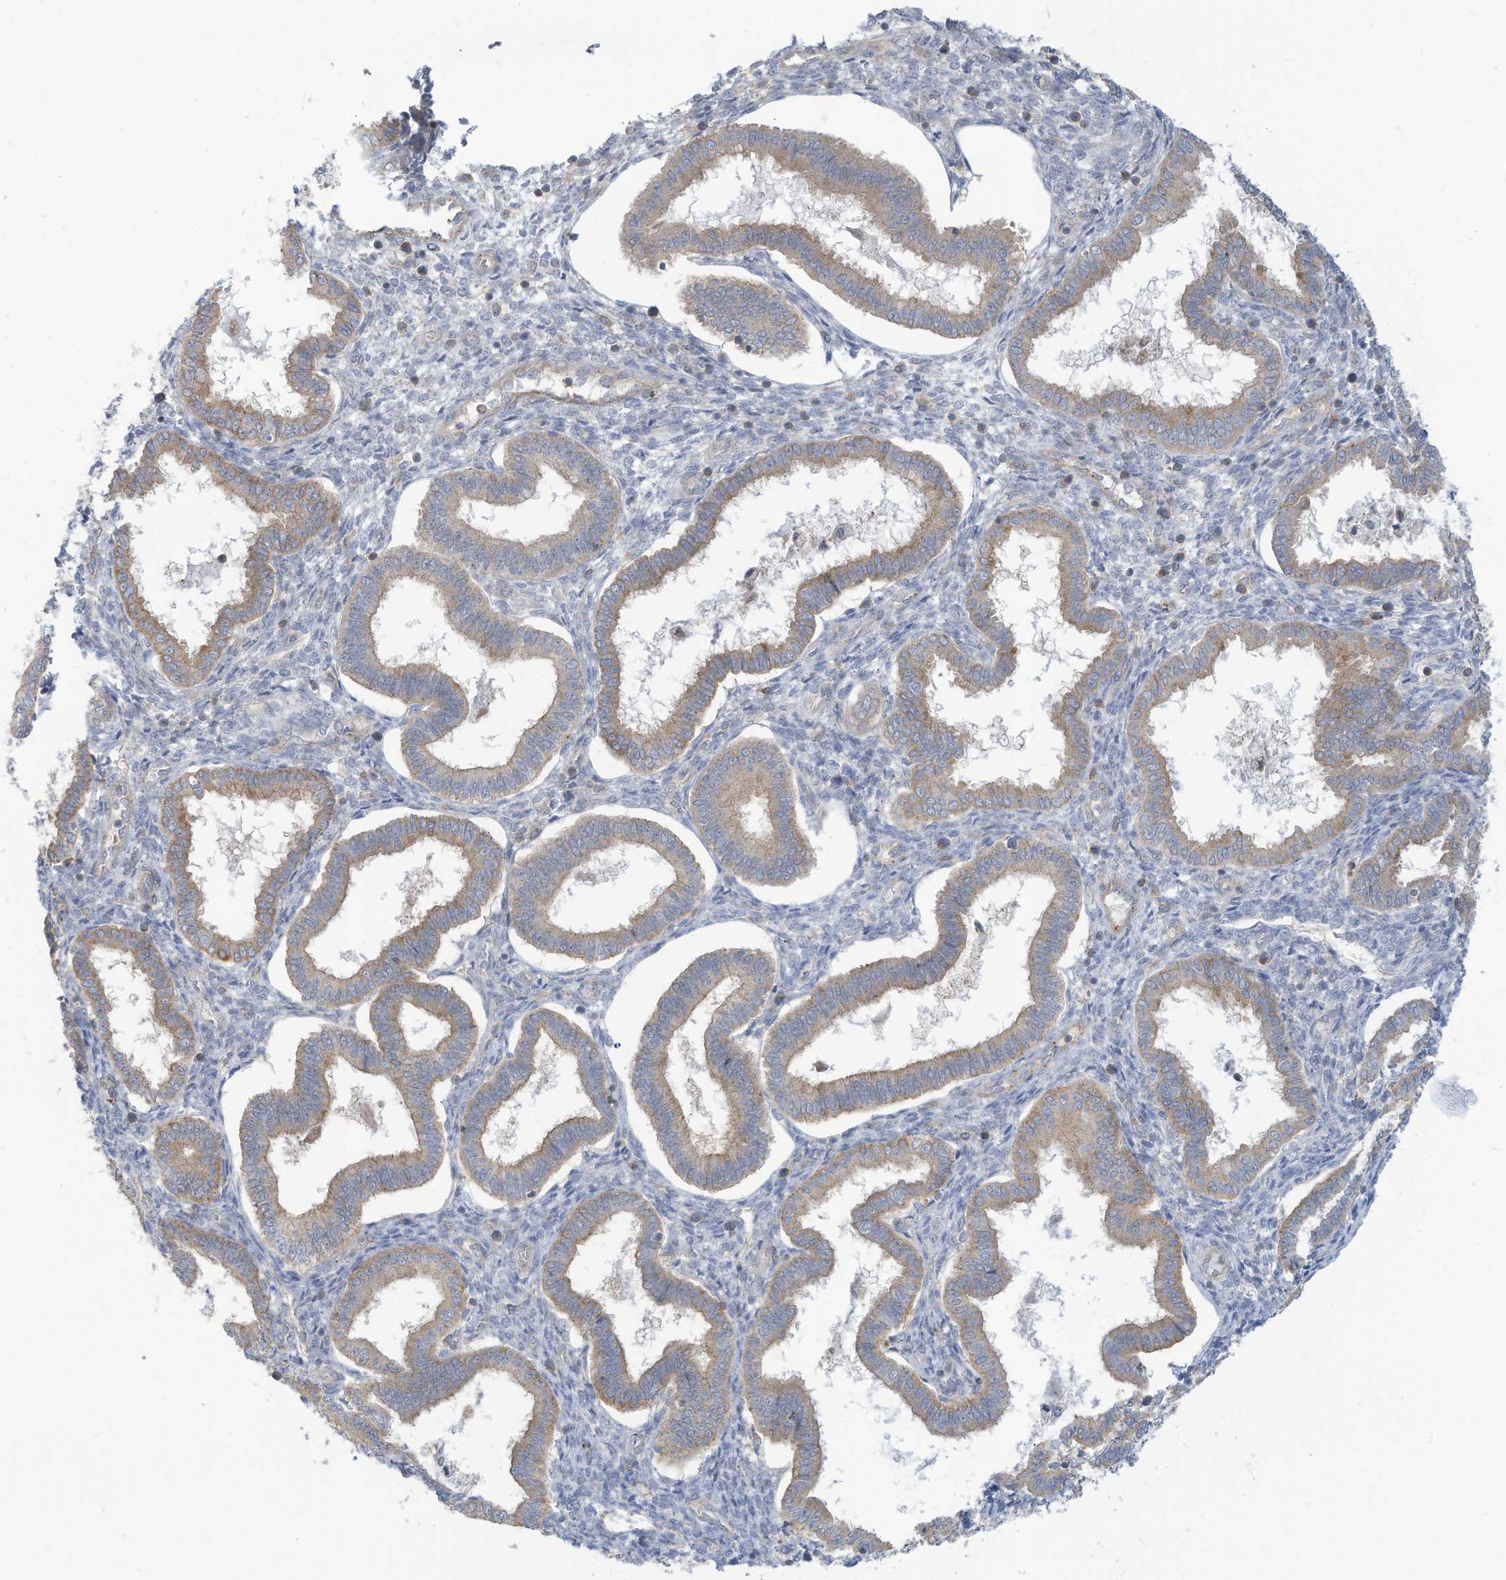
{"staining": {"intensity": "negative", "quantity": "none", "location": "none"}, "tissue": "endometrium", "cell_type": "Cells in endometrial stroma", "image_type": "normal", "snomed": [{"axis": "morphology", "description": "Normal tissue, NOS"}, {"axis": "topography", "description": "Endometrium"}], "caption": "This photomicrograph is of unremarkable endometrium stained with IHC to label a protein in brown with the nuclei are counter-stained blue. There is no positivity in cells in endometrial stroma.", "gene": "ADAT2", "patient": {"sex": "female", "age": 24}}